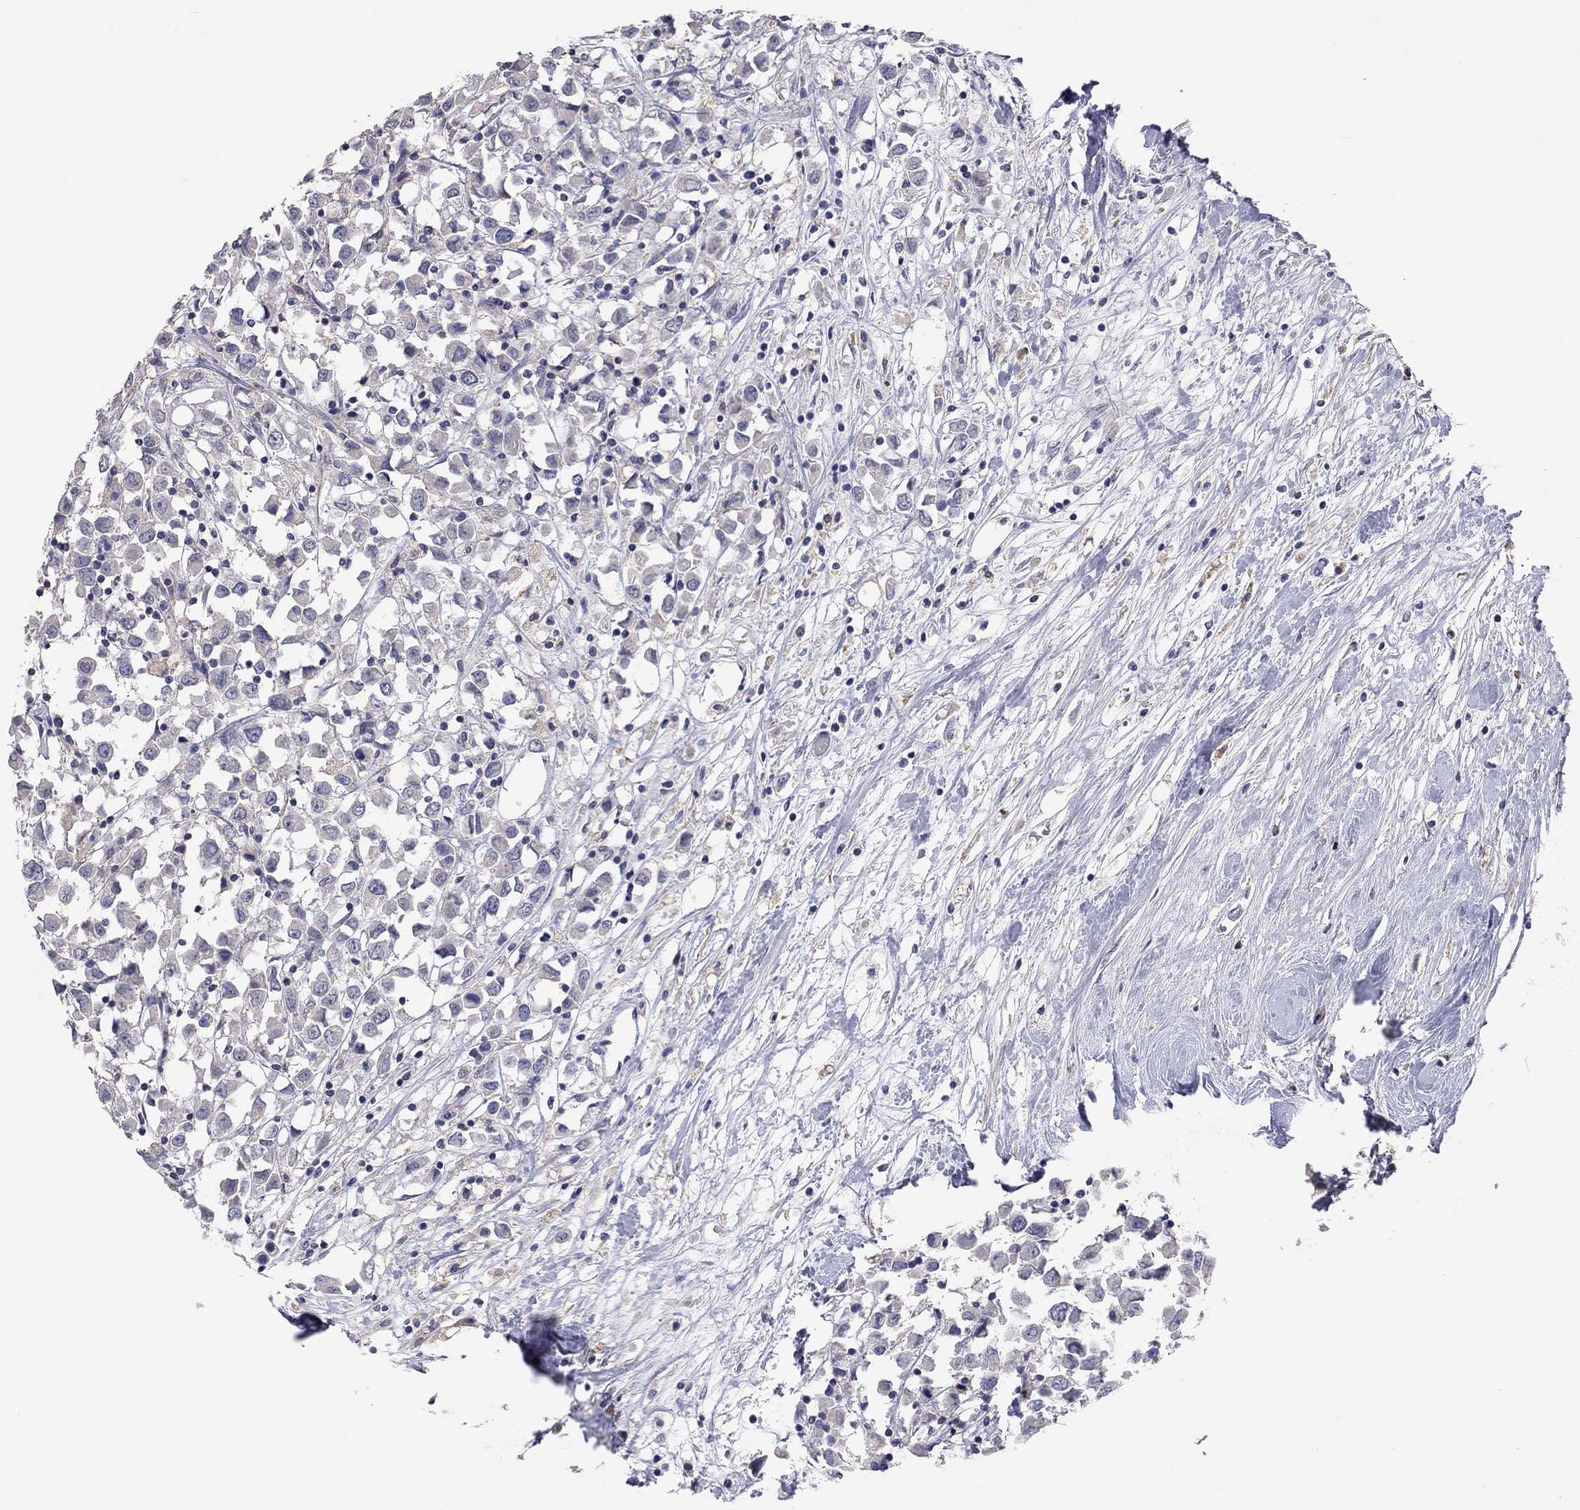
{"staining": {"intensity": "negative", "quantity": "none", "location": "none"}, "tissue": "breast cancer", "cell_type": "Tumor cells", "image_type": "cancer", "snomed": [{"axis": "morphology", "description": "Duct carcinoma"}, {"axis": "topography", "description": "Breast"}], "caption": "High magnification brightfield microscopy of breast intraductal carcinoma stained with DAB (brown) and counterstained with hematoxylin (blue): tumor cells show no significant expression.", "gene": "MMP13", "patient": {"sex": "female", "age": 61}}